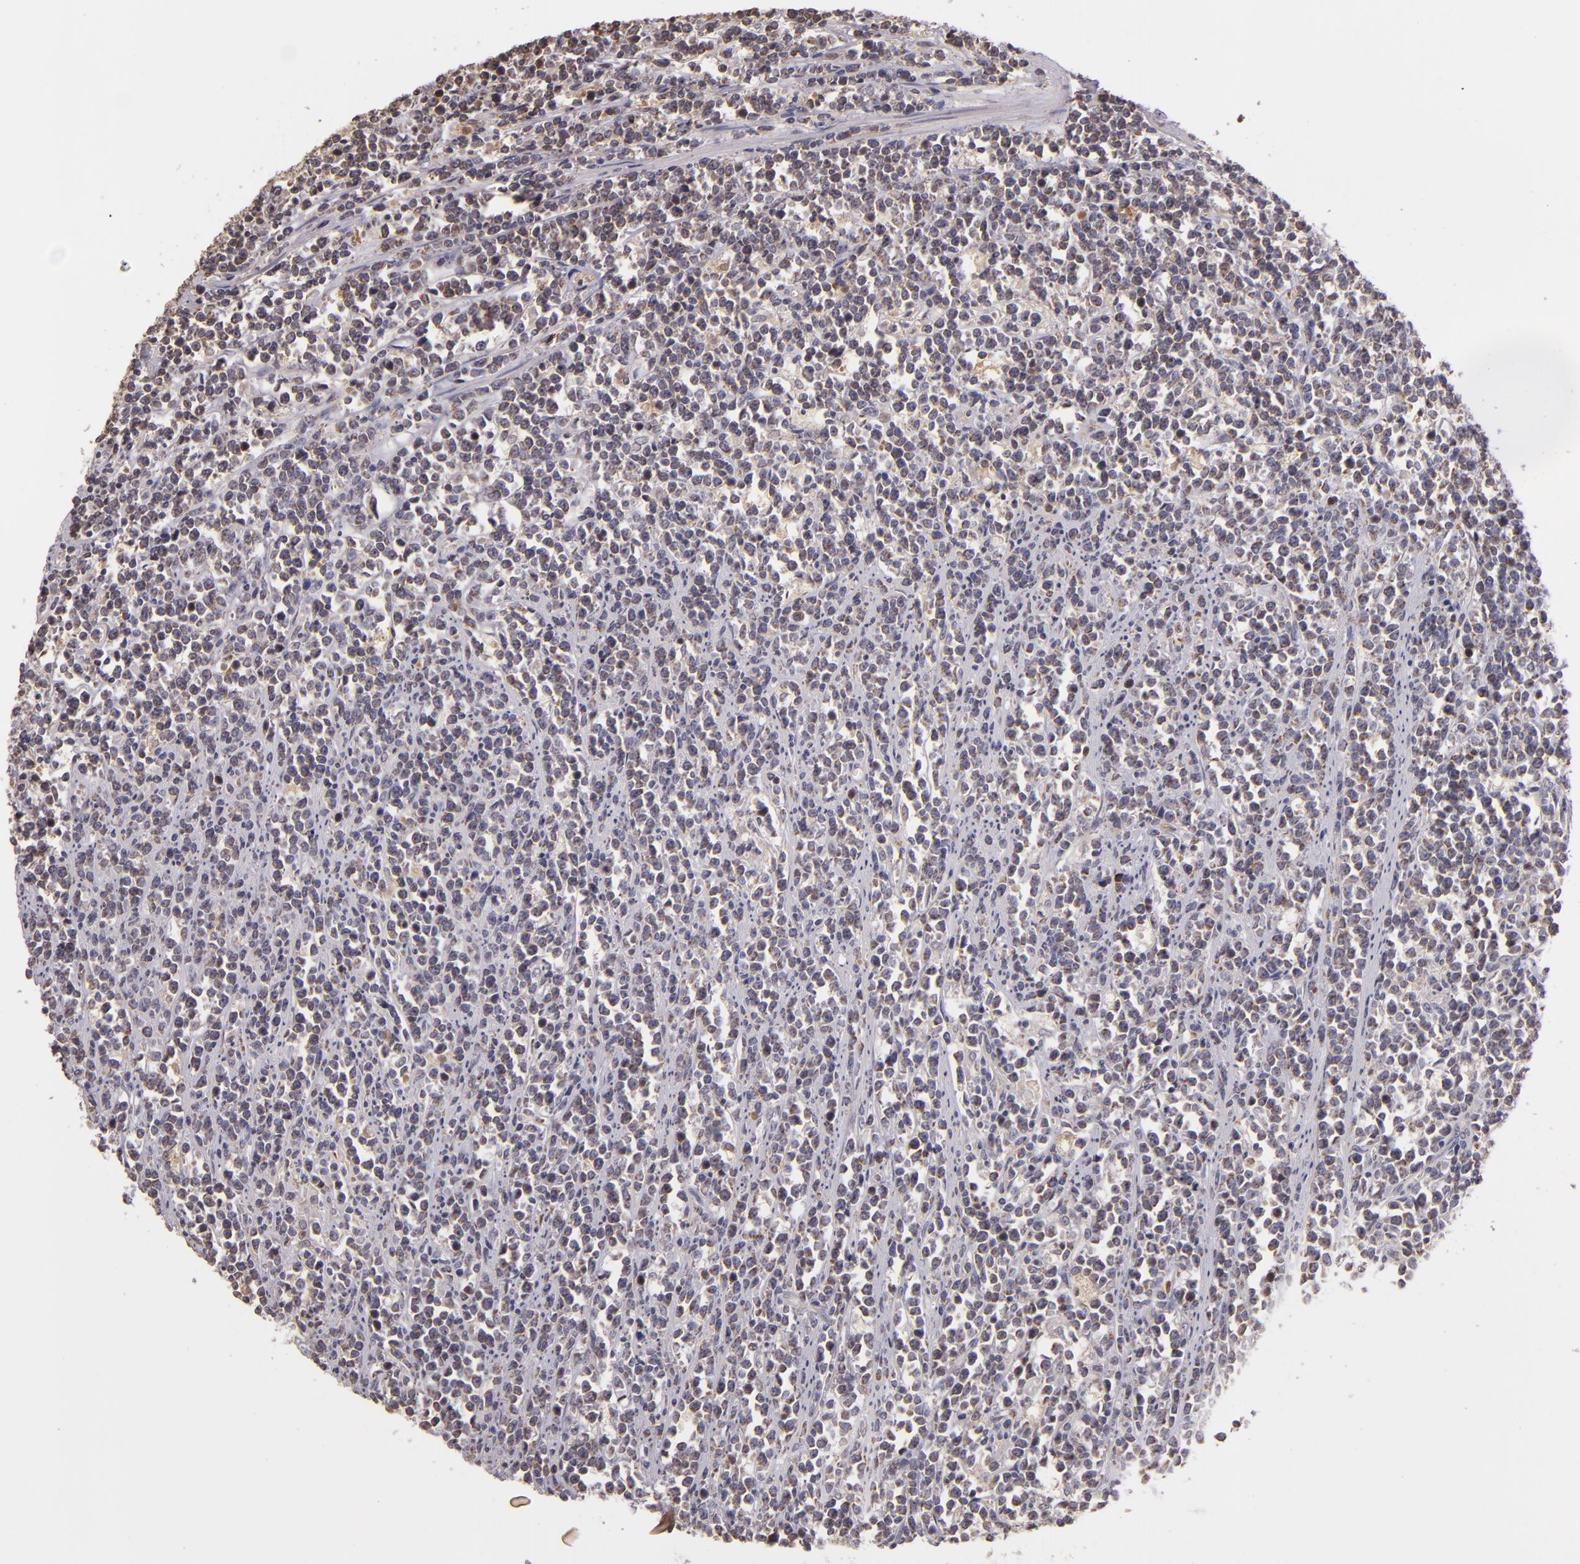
{"staining": {"intensity": "weak", "quantity": ">75%", "location": "cytoplasmic/membranous"}, "tissue": "lymphoma", "cell_type": "Tumor cells", "image_type": "cancer", "snomed": [{"axis": "morphology", "description": "Malignant lymphoma, non-Hodgkin's type, High grade"}, {"axis": "topography", "description": "Small intestine"}, {"axis": "topography", "description": "Colon"}], "caption": "Lymphoma tissue exhibits weak cytoplasmic/membranous expression in about >75% of tumor cells", "gene": "ABL1", "patient": {"sex": "male", "age": 8}}